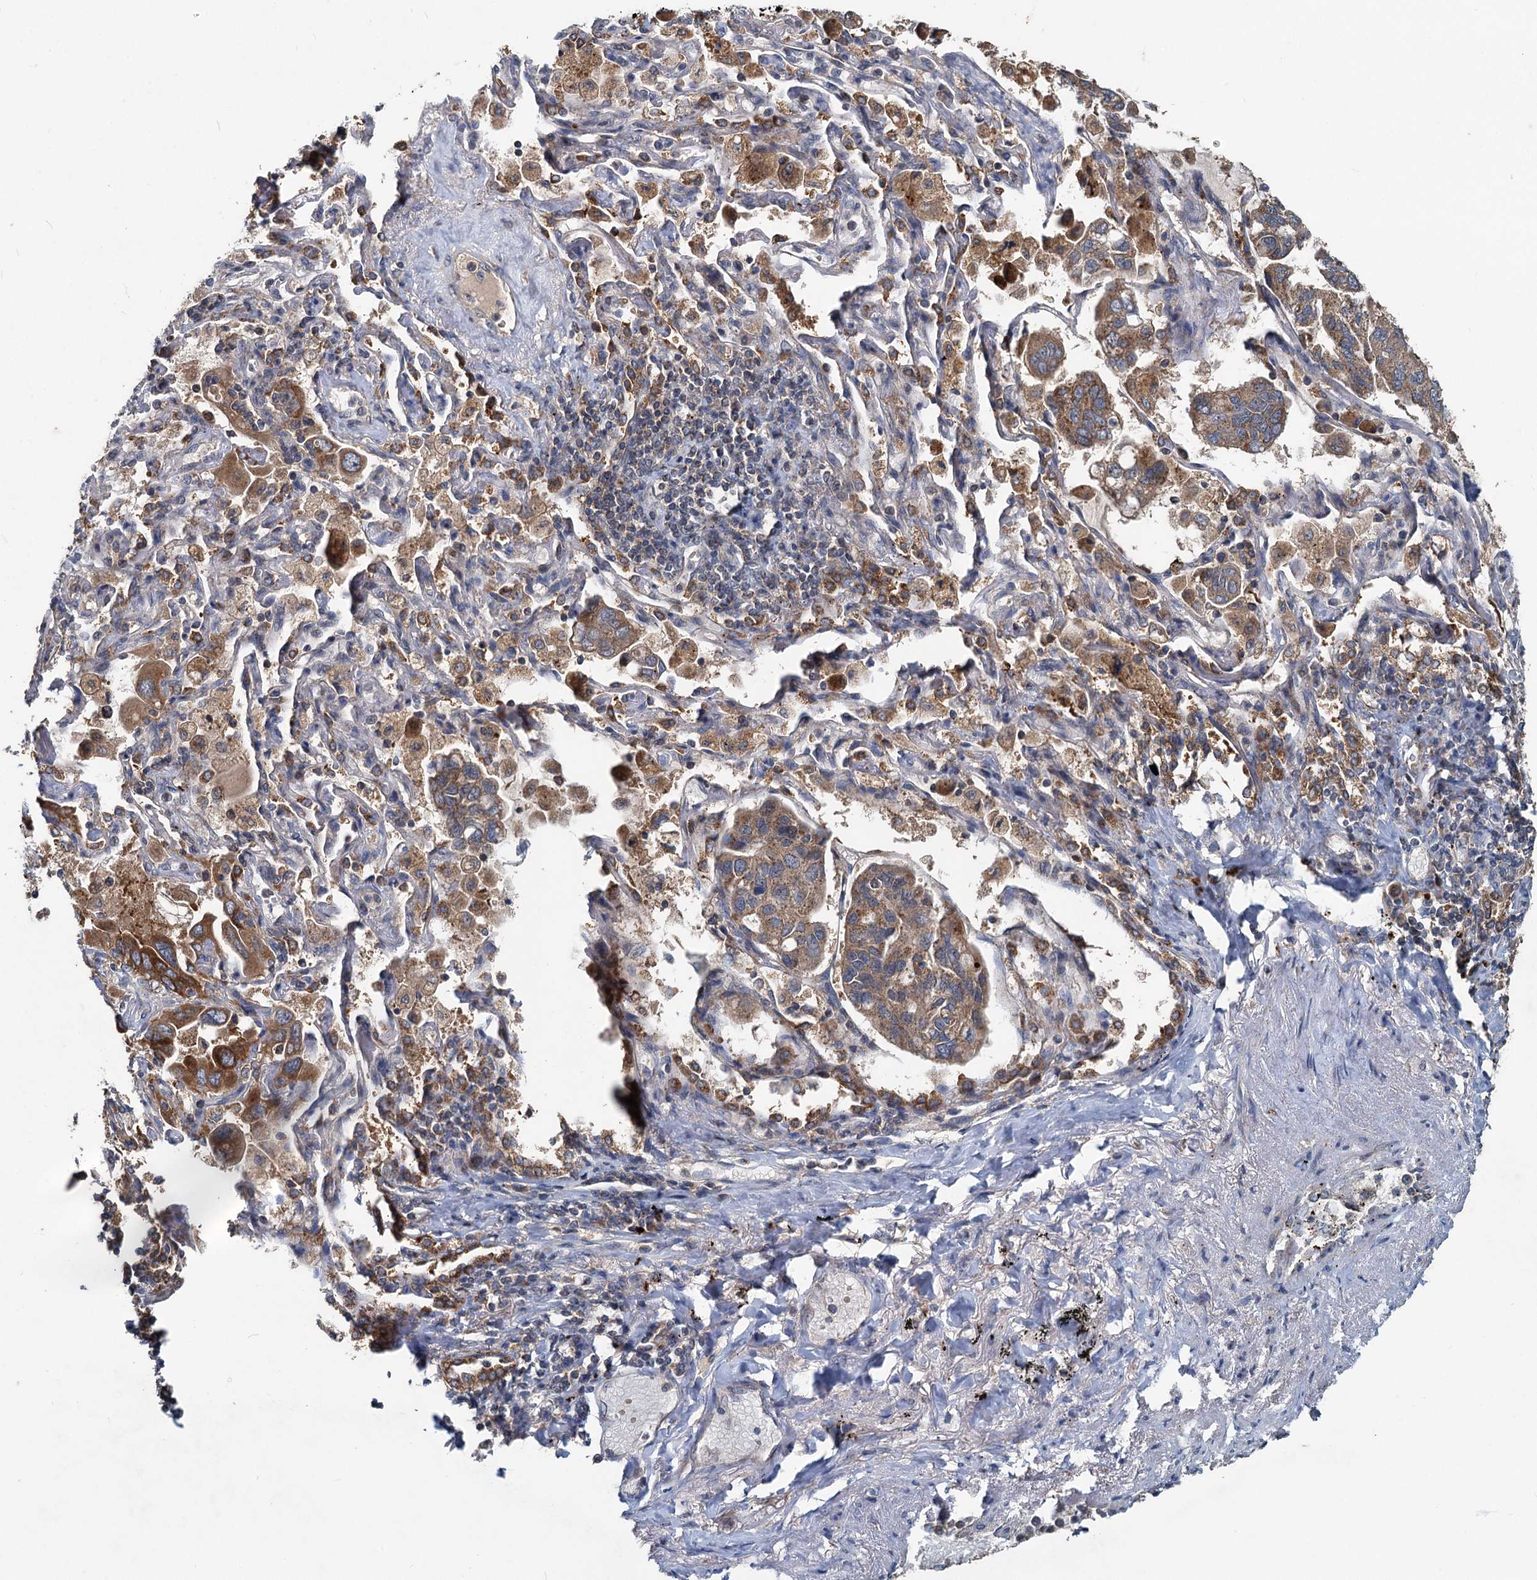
{"staining": {"intensity": "strong", "quantity": ">75%", "location": "cytoplasmic/membranous"}, "tissue": "lung cancer", "cell_type": "Tumor cells", "image_type": "cancer", "snomed": [{"axis": "morphology", "description": "Adenocarcinoma, NOS"}, {"axis": "topography", "description": "Lung"}], "caption": "Immunohistochemical staining of human adenocarcinoma (lung) reveals high levels of strong cytoplasmic/membranous staining in approximately >75% of tumor cells. (DAB (3,3'-diaminobenzidine) = brown stain, brightfield microscopy at high magnification).", "gene": "OTUB1", "patient": {"sex": "male", "age": 64}}